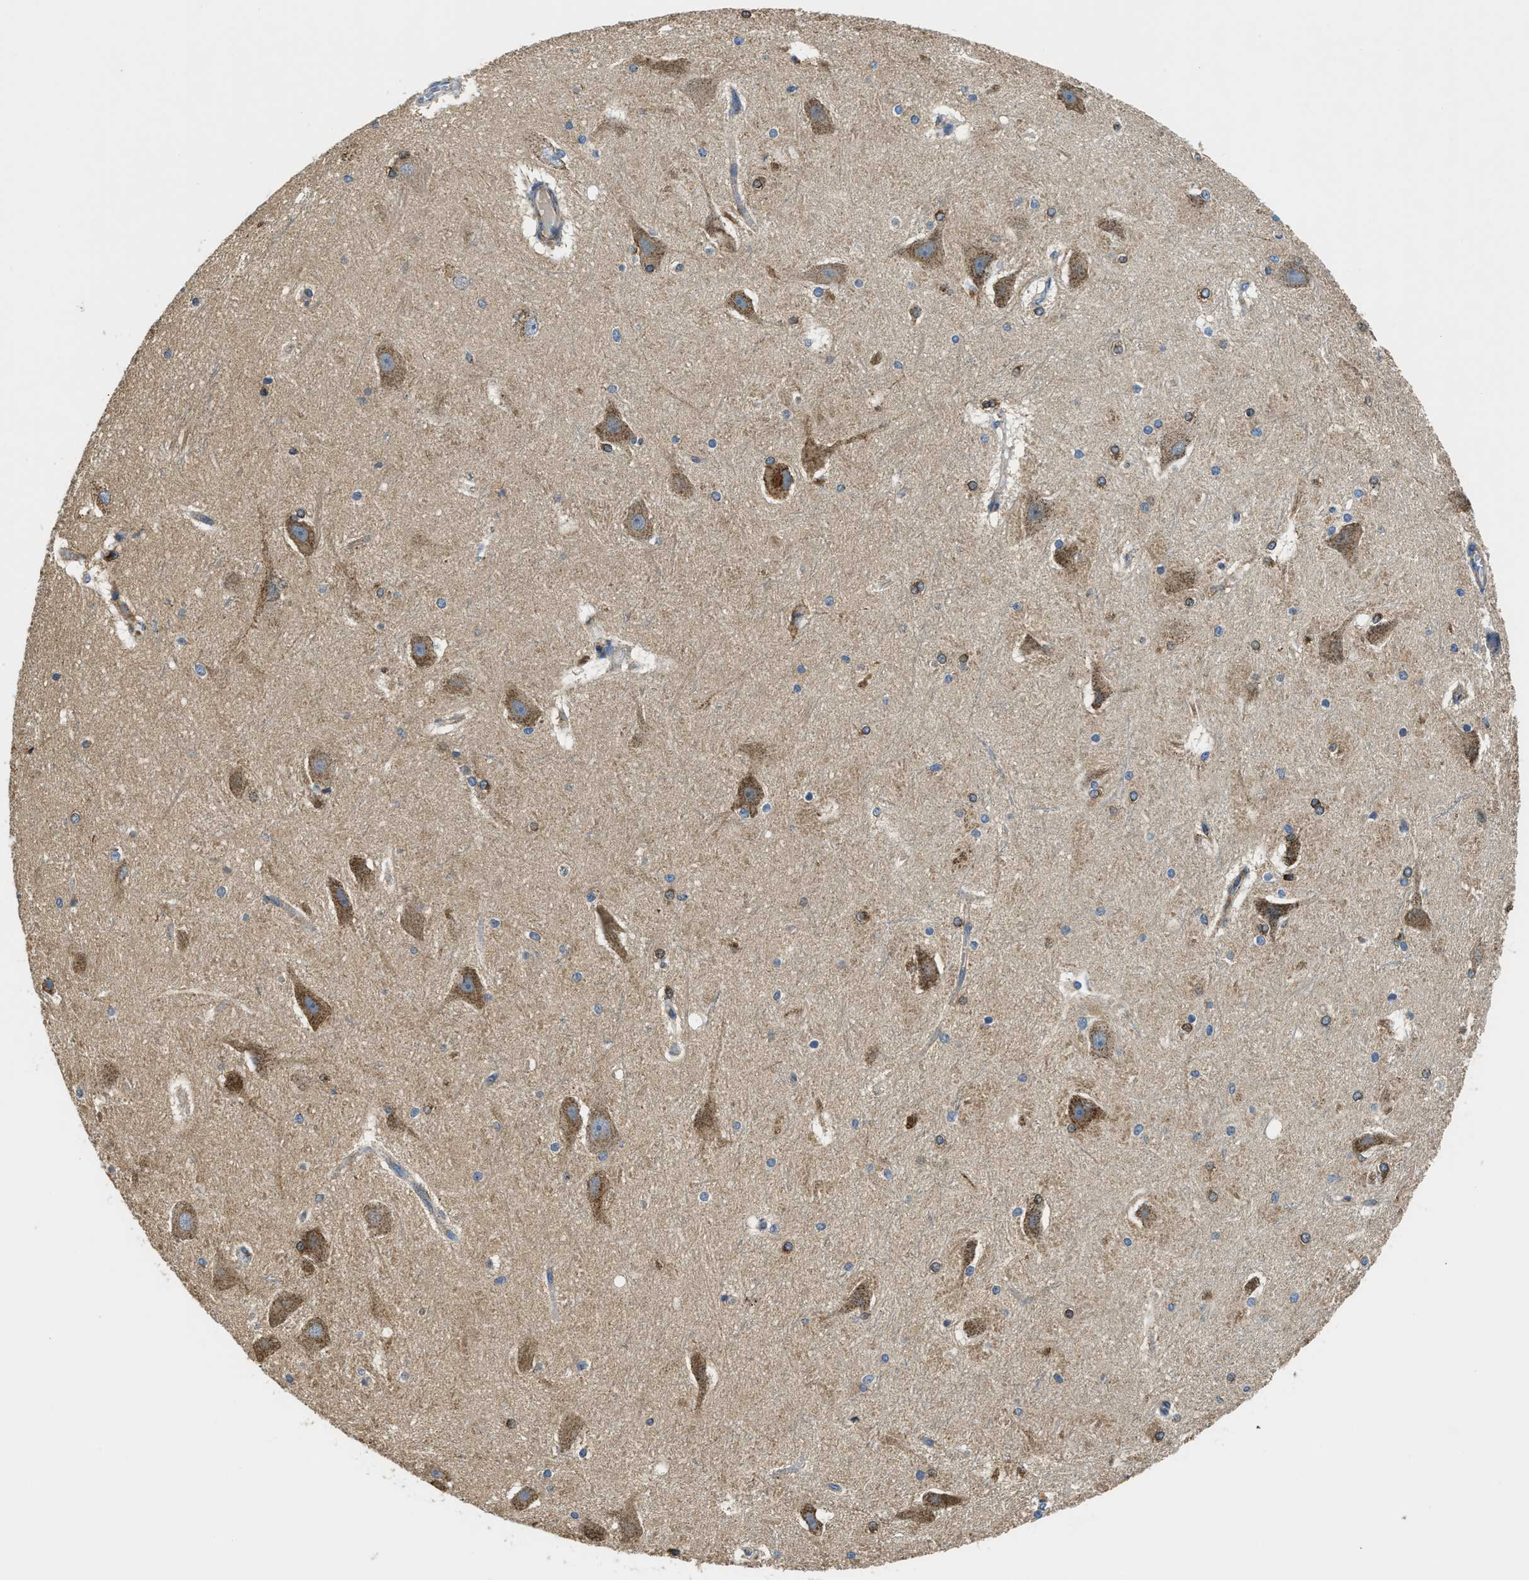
{"staining": {"intensity": "strong", "quantity": "25%-75%", "location": "nuclear"}, "tissue": "hippocampus", "cell_type": "Glial cells", "image_type": "normal", "snomed": [{"axis": "morphology", "description": "Normal tissue, NOS"}, {"axis": "topography", "description": "Hippocampus"}], "caption": "Hippocampus stained with DAB immunohistochemistry displays high levels of strong nuclear positivity in approximately 25%-75% of glial cells.", "gene": "STK33", "patient": {"sex": "female", "age": 19}}